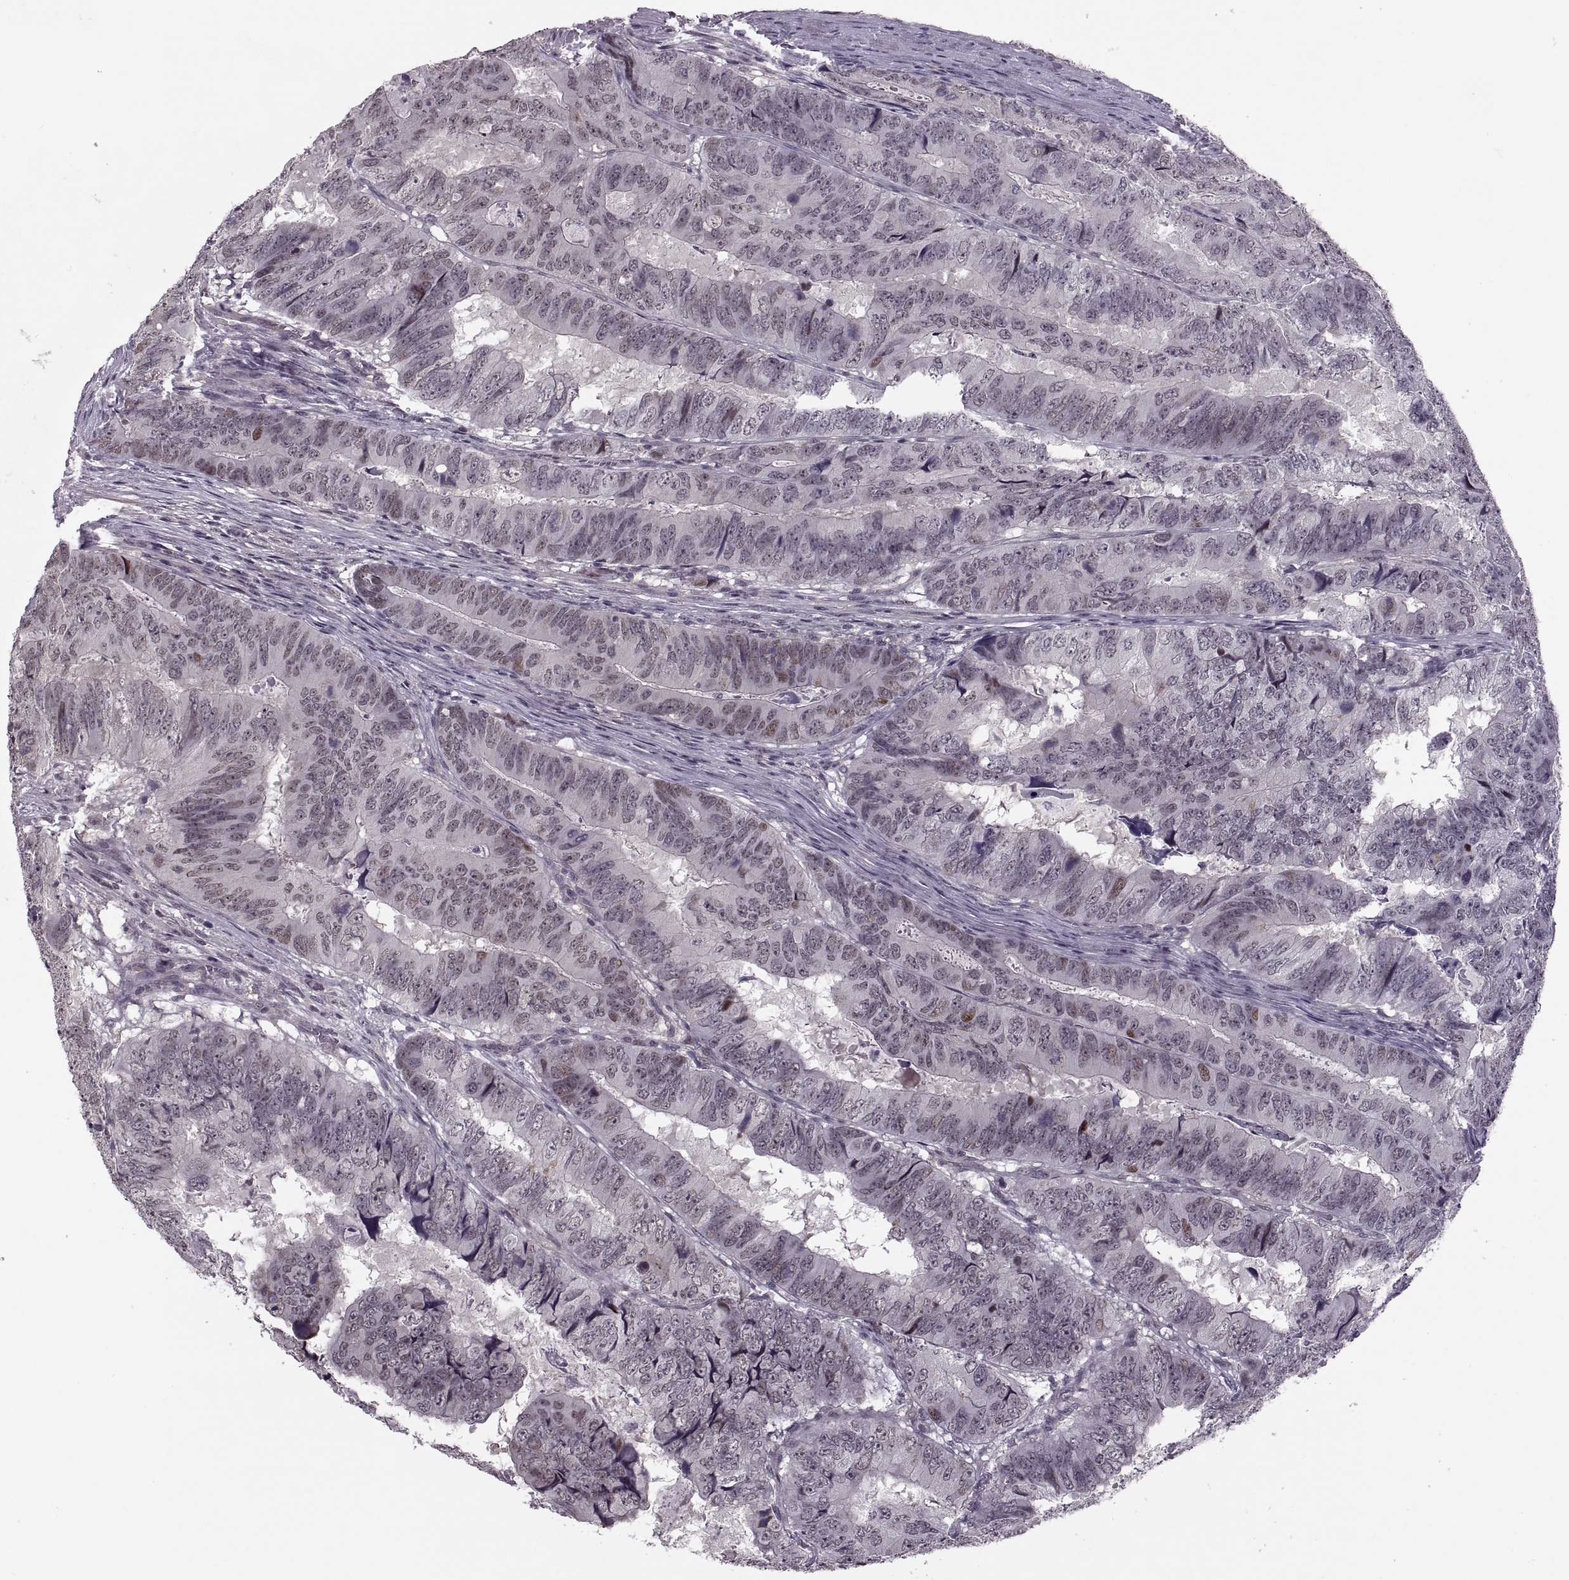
{"staining": {"intensity": "weak", "quantity": "<25%", "location": "nuclear"}, "tissue": "colorectal cancer", "cell_type": "Tumor cells", "image_type": "cancer", "snomed": [{"axis": "morphology", "description": "Adenocarcinoma, NOS"}, {"axis": "topography", "description": "Colon"}], "caption": "Micrograph shows no protein staining in tumor cells of colorectal adenocarcinoma tissue. Nuclei are stained in blue.", "gene": "LUZP2", "patient": {"sex": "male", "age": 79}}